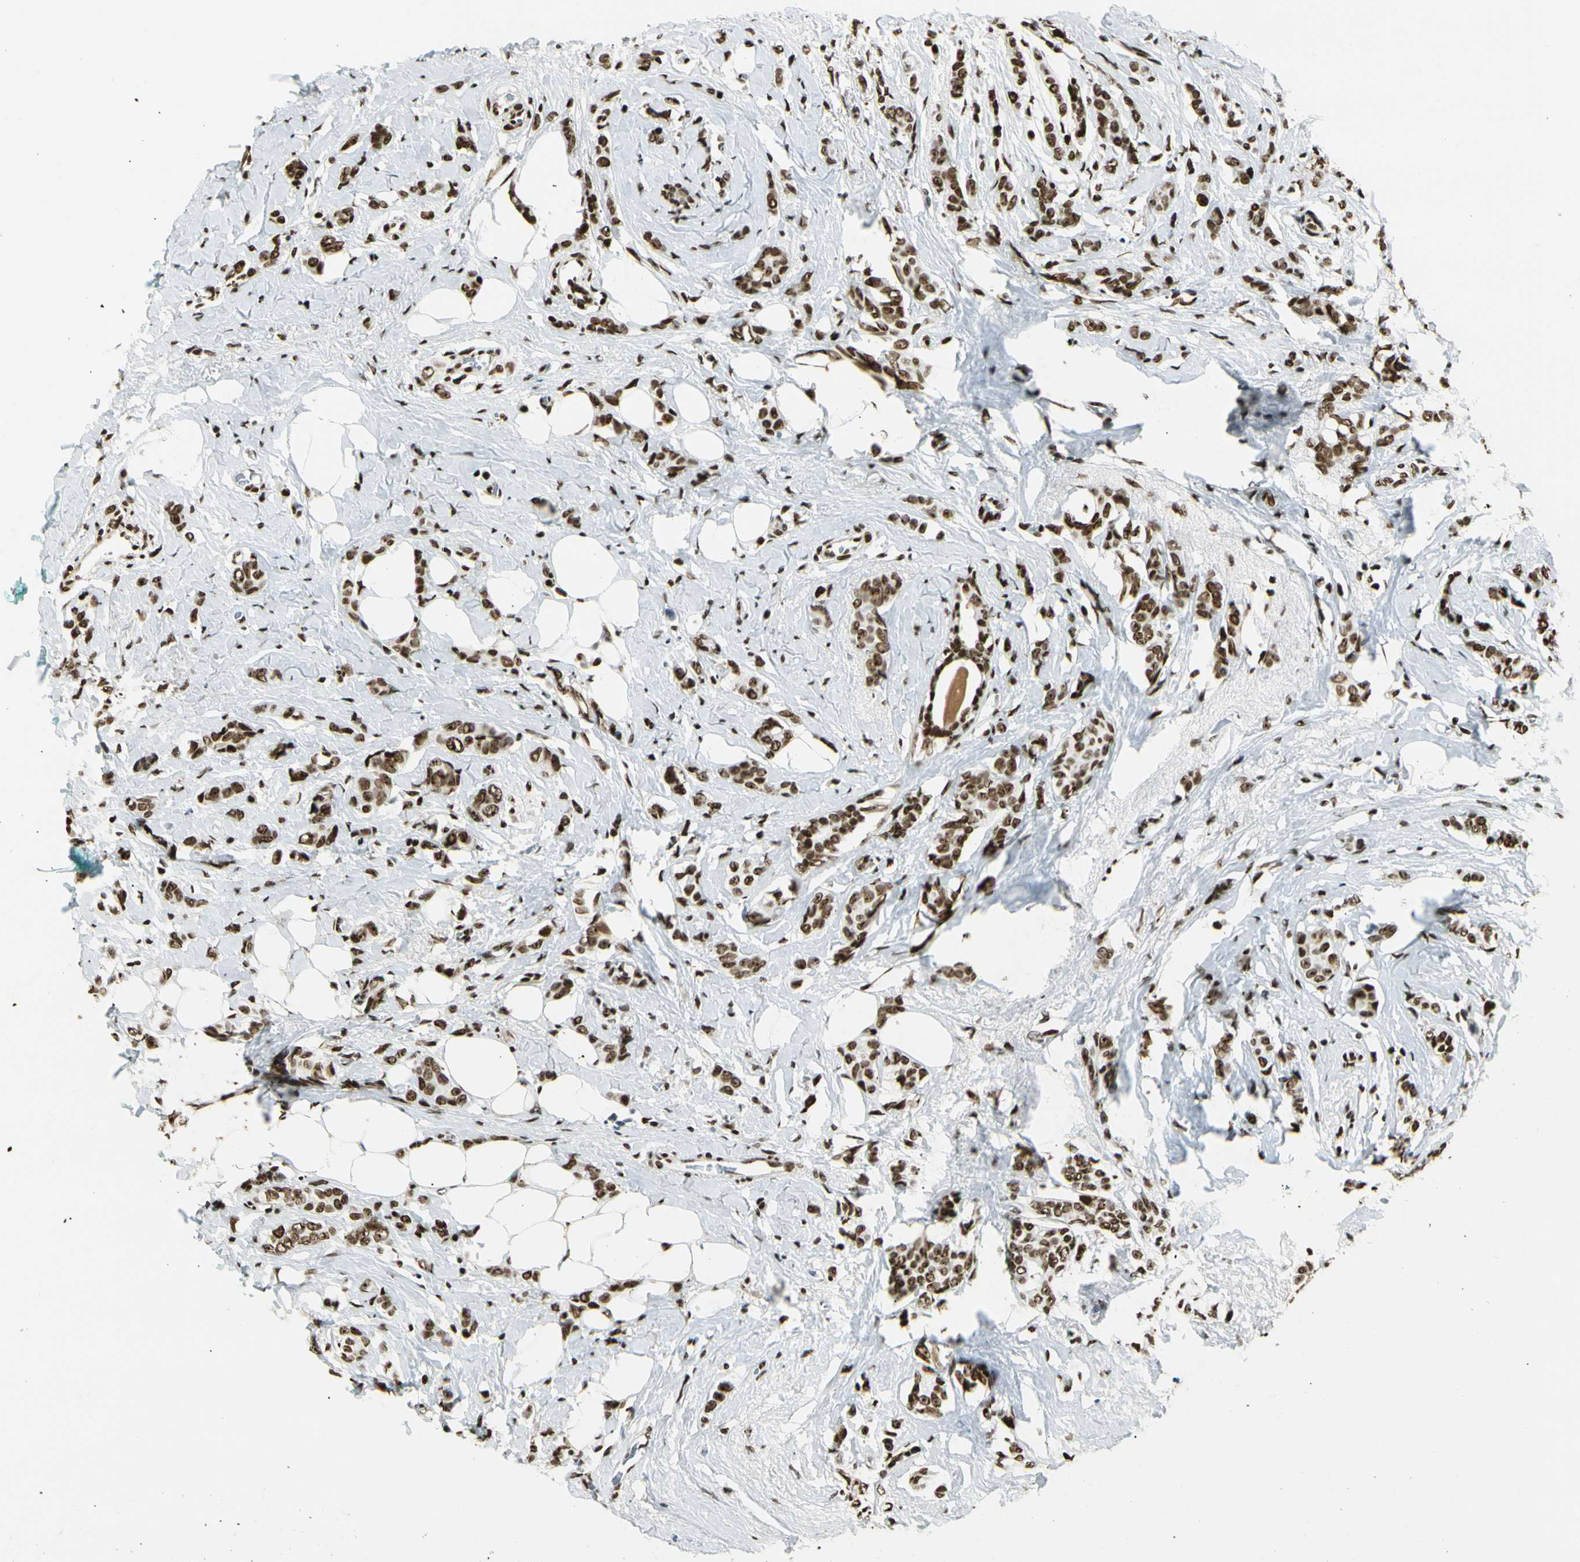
{"staining": {"intensity": "strong", "quantity": ">75%", "location": "nuclear"}, "tissue": "breast cancer", "cell_type": "Tumor cells", "image_type": "cancer", "snomed": [{"axis": "morphology", "description": "Lobular carcinoma"}, {"axis": "topography", "description": "Breast"}], "caption": "DAB (3,3'-diaminobenzidine) immunohistochemical staining of human breast cancer (lobular carcinoma) exhibits strong nuclear protein expression in approximately >75% of tumor cells.", "gene": "UBTF", "patient": {"sex": "female", "age": 60}}